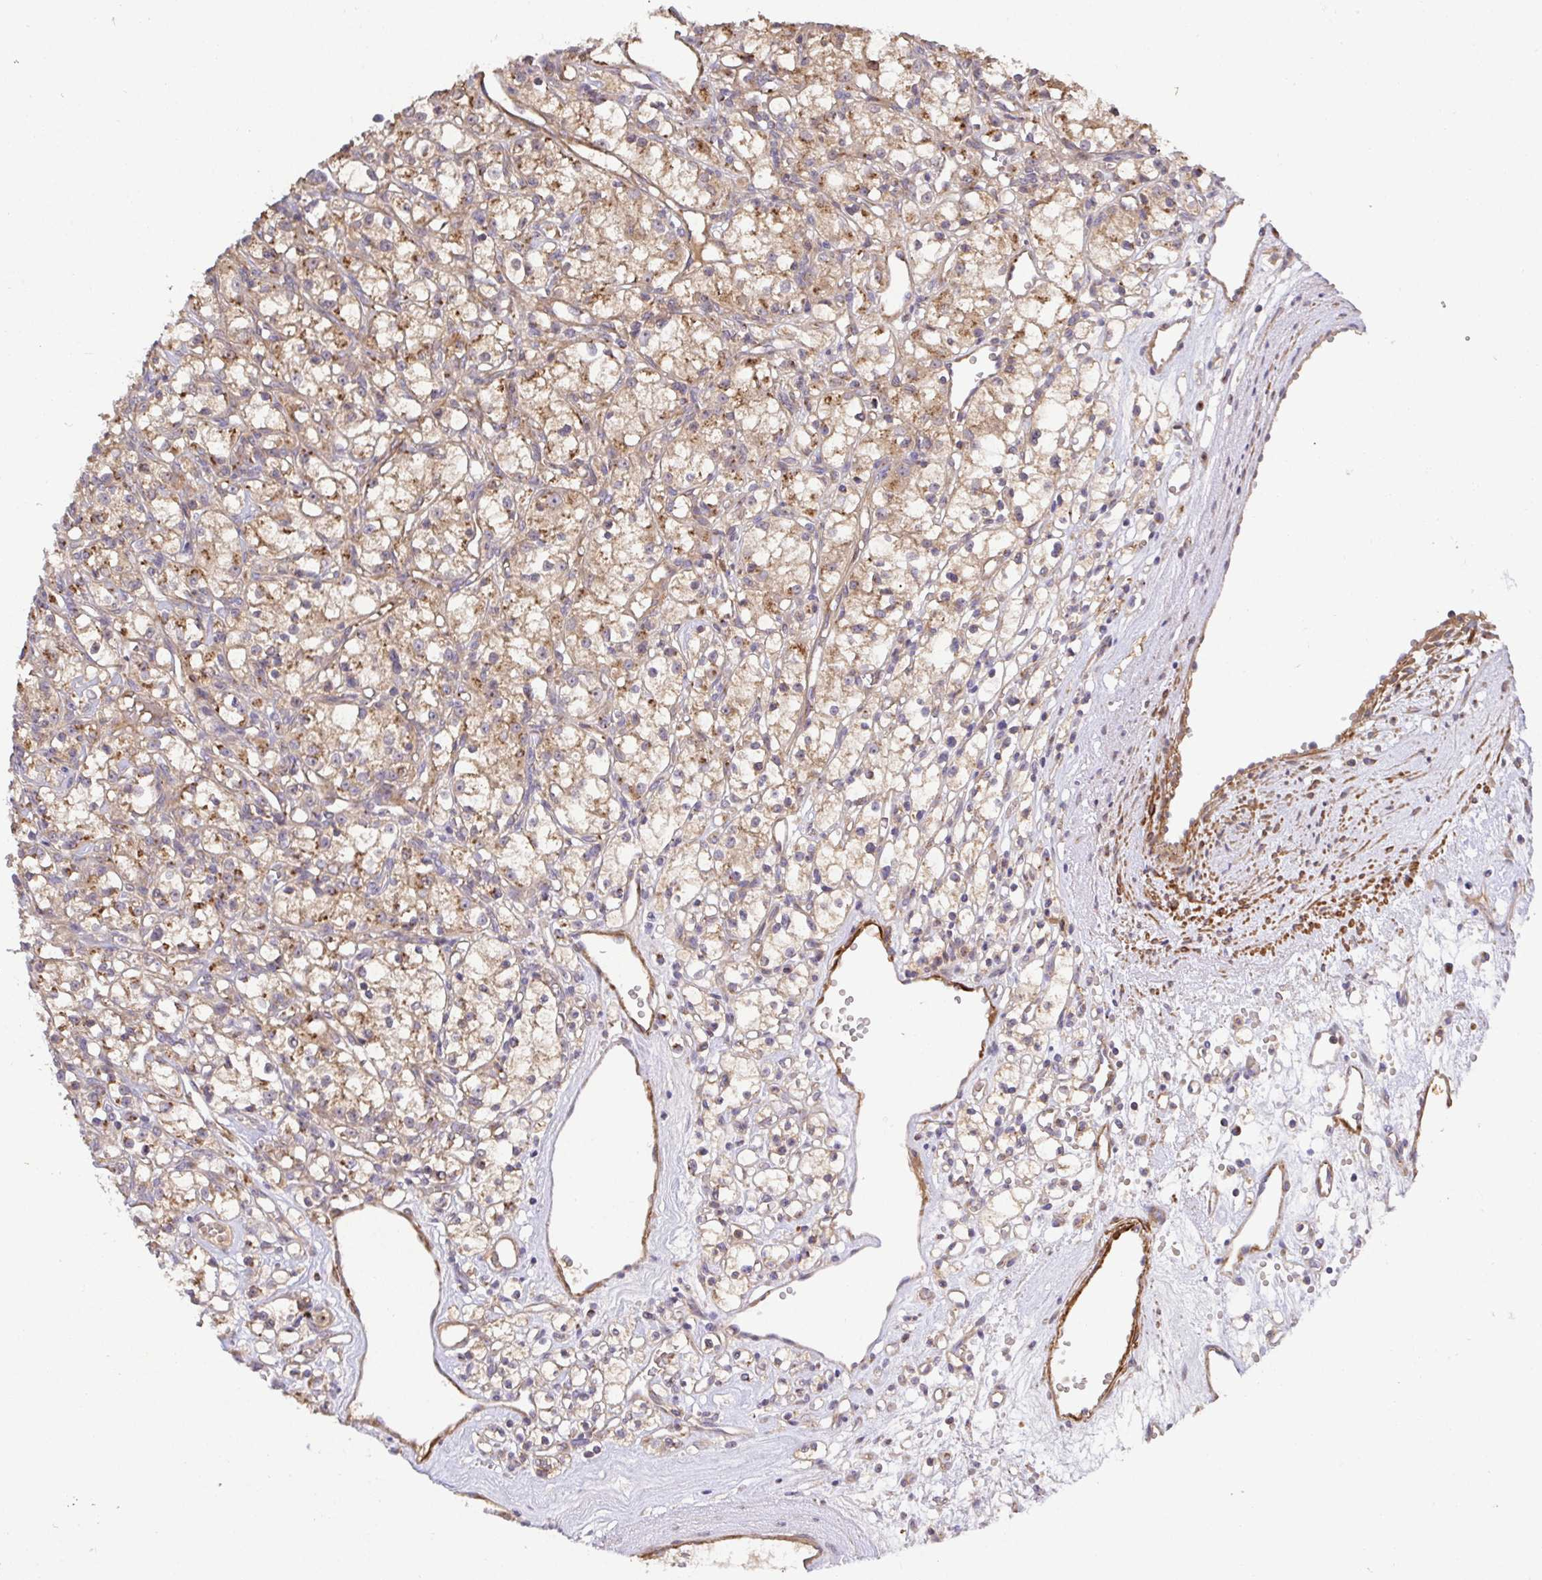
{"staining": {"intensity": "moderate", "quantity": ">75%", "location": "cytoplasmic/membranous"}, "tissue": "renal cancer", "cell_type": "Tumor cells", "image_type": "cancer", "snomed": [{"axis": "morphology", "description": "Adenocarcinoma, NOS"}, {"axis": "topography", "description": "Kidney"}], "caption": "IHC histopathology image of human adenocarcinoma (renal) stained for a protein (brown), which displays medium levels of moderate cytoplasmic/membranous positivity in about >75% of tumor cells.", "gene": "TM9SF4", "patient": {"sex": "female", "age": 59}}